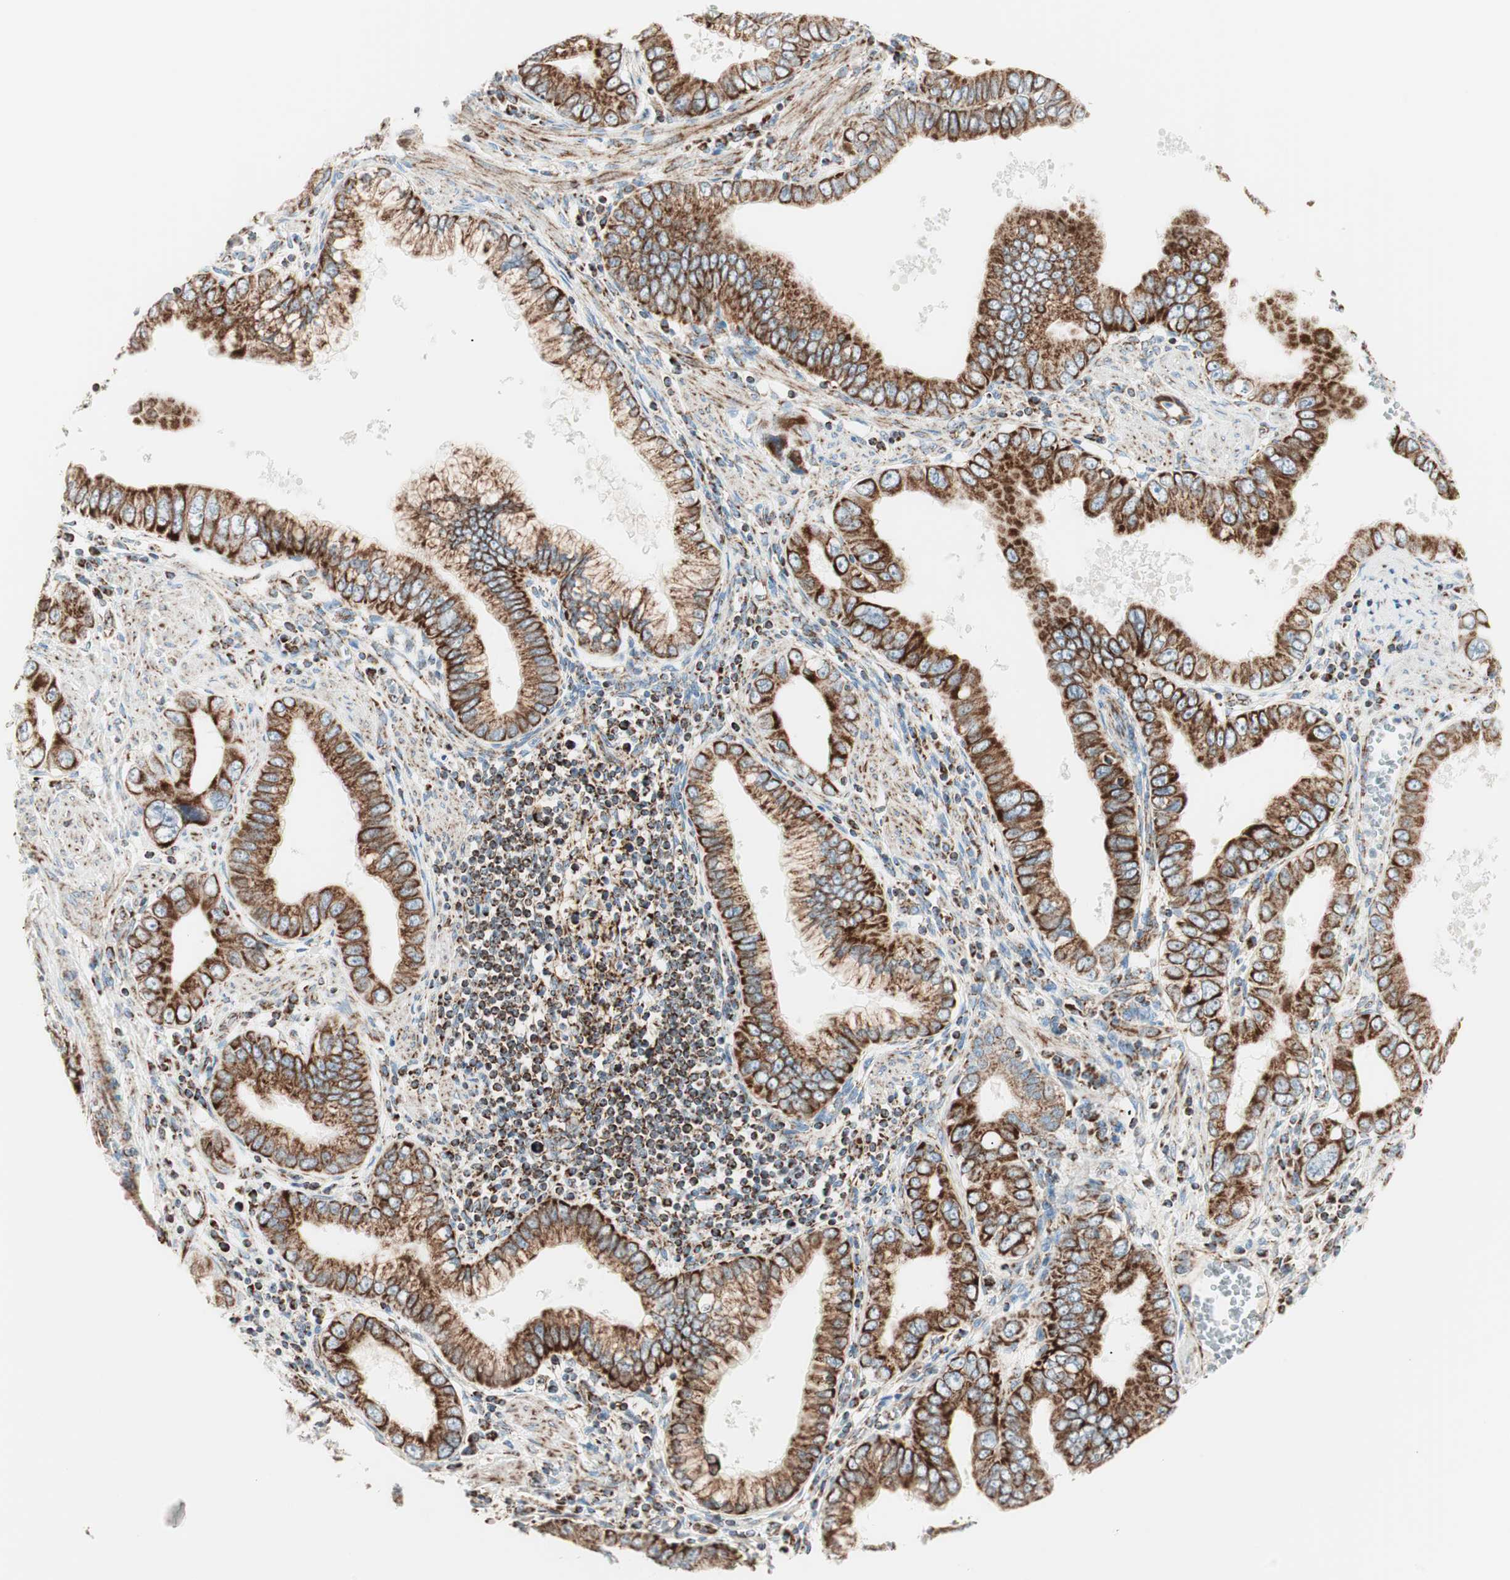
{"staining": {"intensity": "strong", "quantity": ">75%", "location": "cytoplasmic/membranous"}, "tissue": "pancreatic cancer", "cell_type": "Tumor cells", "image_type": "cancer", "snomed": [{"axis": "morphology", "description": "Normal tissue, NOS"}, {"axis": "topography", "description": "Lymph node"}], "caption": "This is an image of immunohistochemistry staining of pancreatic cancer, which shows strong positivity in the cytoplasmic/membranous of tumor cells.", "gene": "TOMM20", "patient": {"sex": "male", "age": 50}}